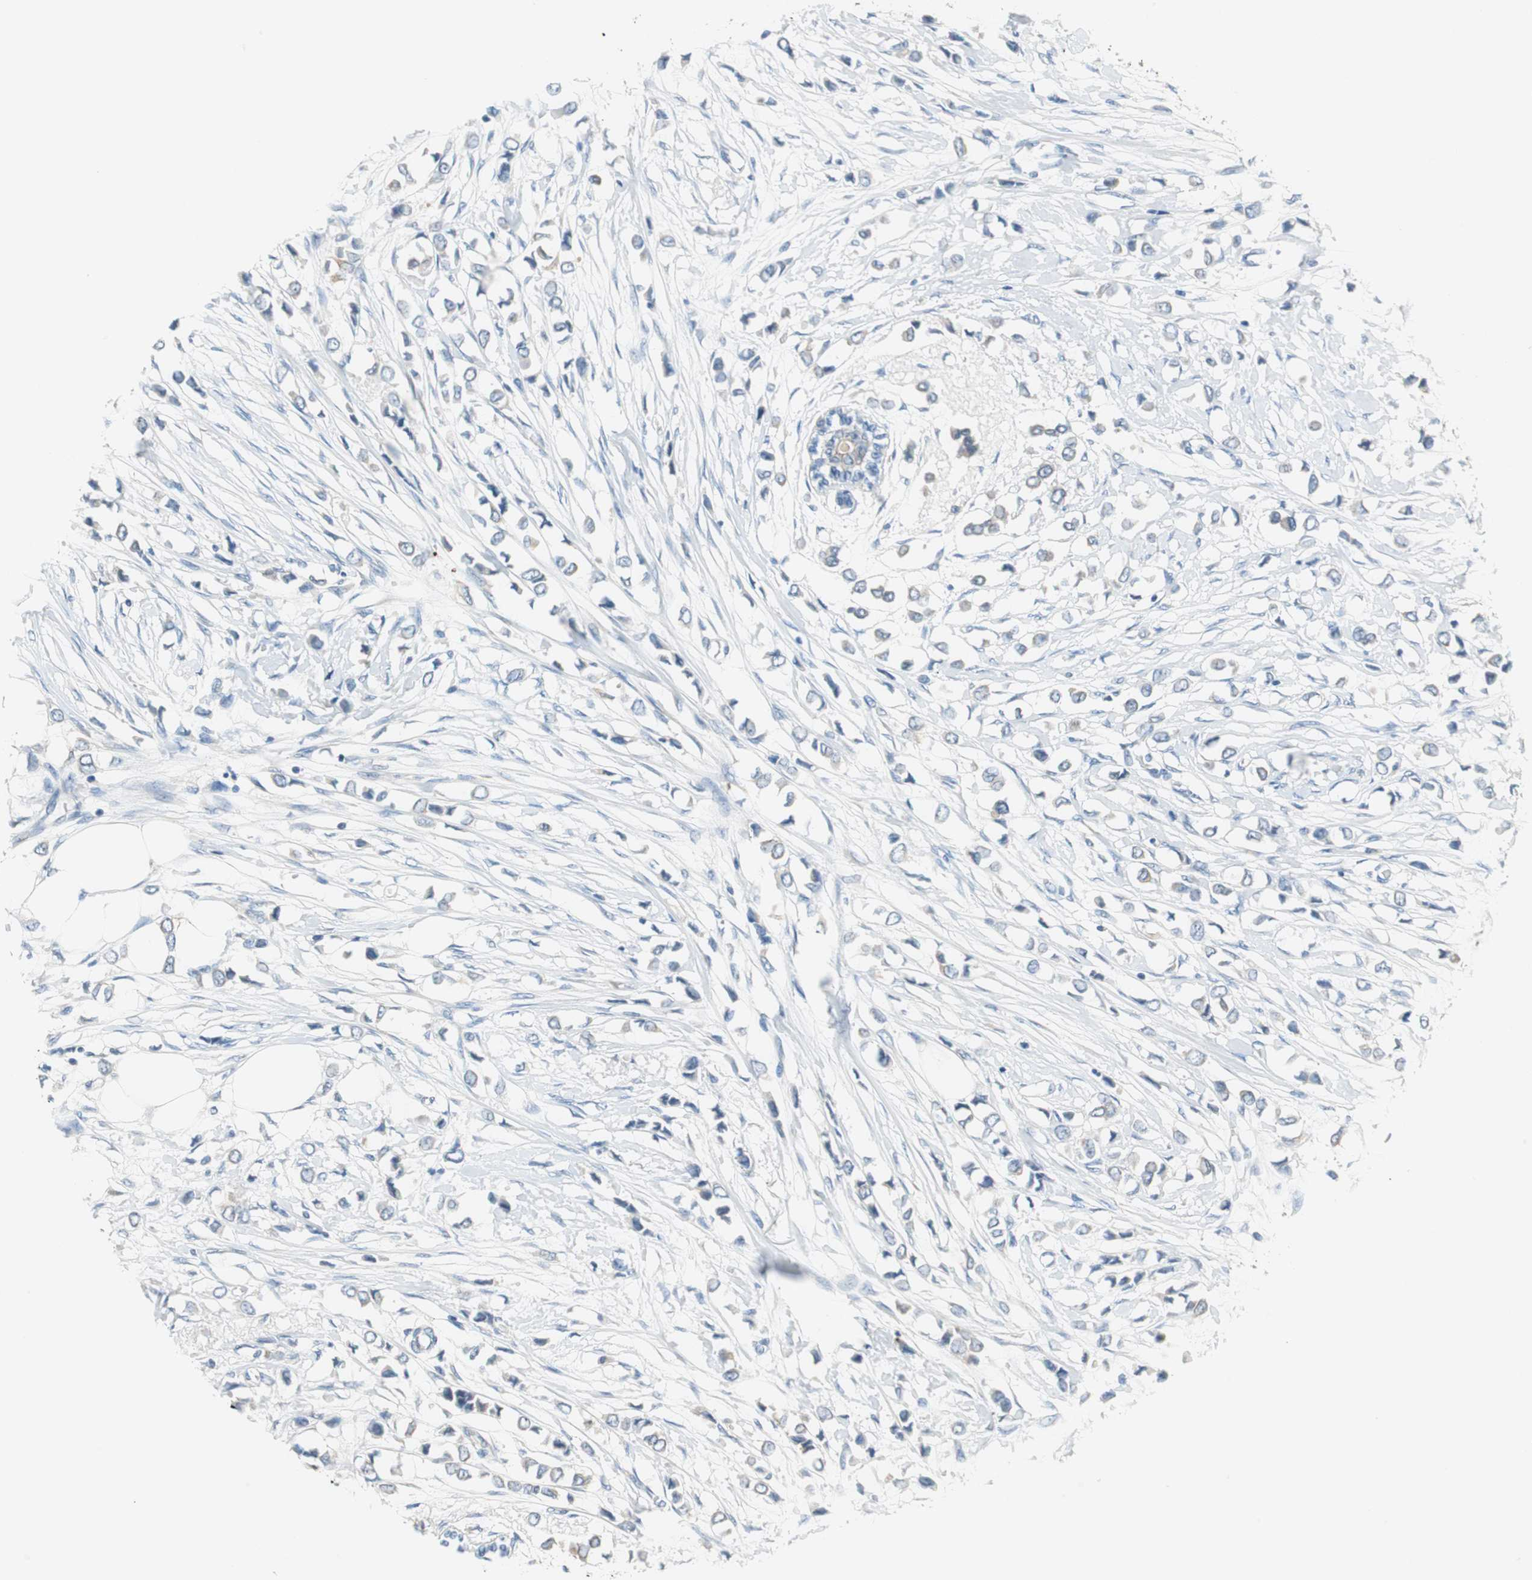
{"staining": {"intensity": "negative", "quantity": "none", "location": "none"}, "tissue": "breast cancer", "cell_type": "Tumor cells", "image_type": "cancer", "snomed": [{"axis": "morphology", "description": "Lobular carcinoma"}, {"axis": "topography", "description": "Breast"}], "caption": "This is a image of immunohistochemistry staining of breast cancer, which shows no expression in tumor cells.", "gene": "FADS2", "patient": {"sex": "female", "age": 51}}